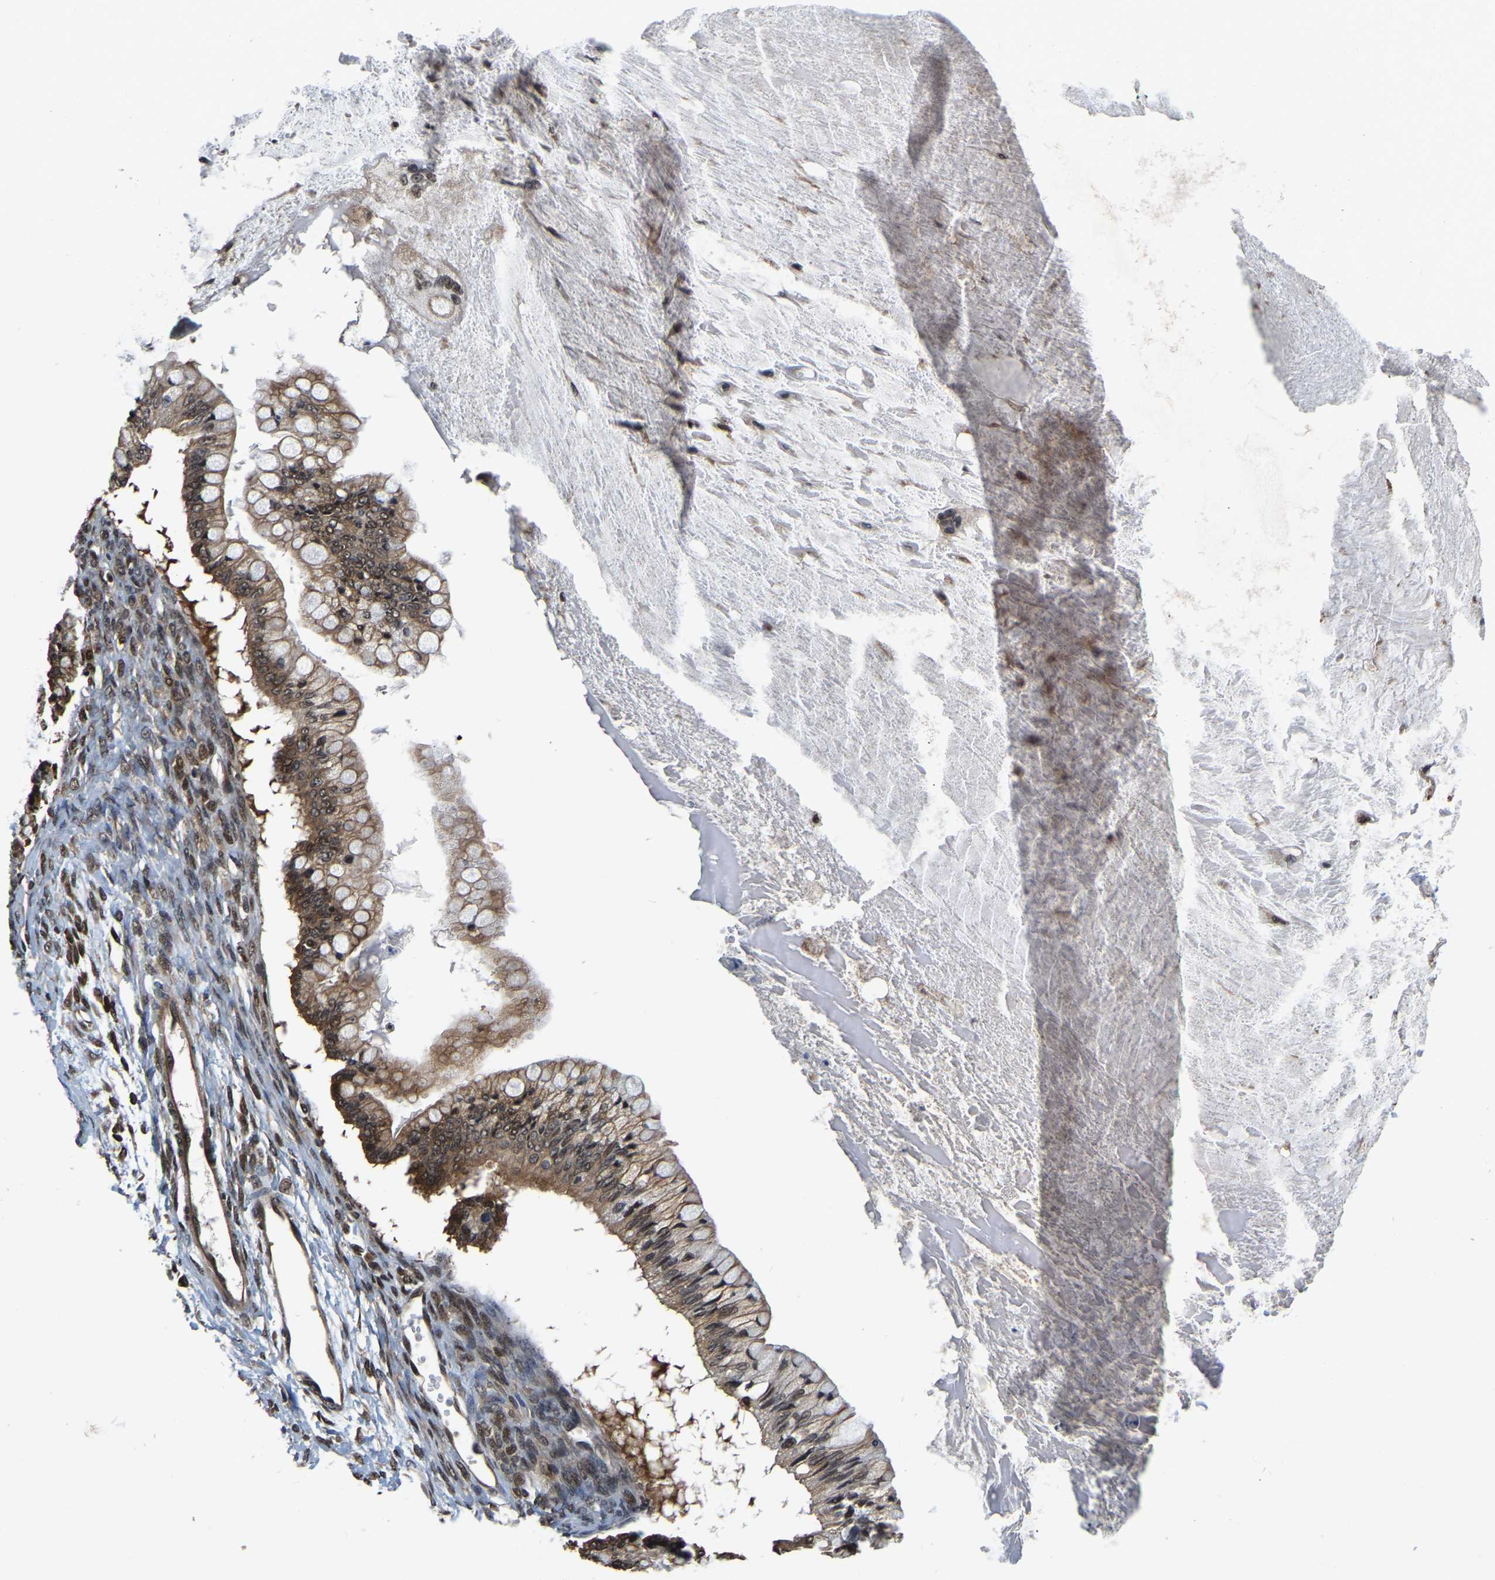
{"staining": {"intensity": "moderate", "quantity": ">75%", "location": "cytoplasmic/membranous,nuclear"}, "tissue": "ovarian cancer", "cell_type": "Tumor cells", "image_type": "cancer", "snomed": [{"axis": "morphology", "description": "Cystadenocarcinoma, mucinous, NOS"}, {"axis": "topography", "description": "Ovary"}], "caption": "This photomicrograph reveals immunohistochemistry (IHC) staining of human mucinous cystadenocarcinoma (ovarian), with medium moderate cytoplasmic/membranous and nuclear expression in approximately >75% of tumor cells.", "gene": "CIAO1", "patient": {"sex": "female", "age": 57}}